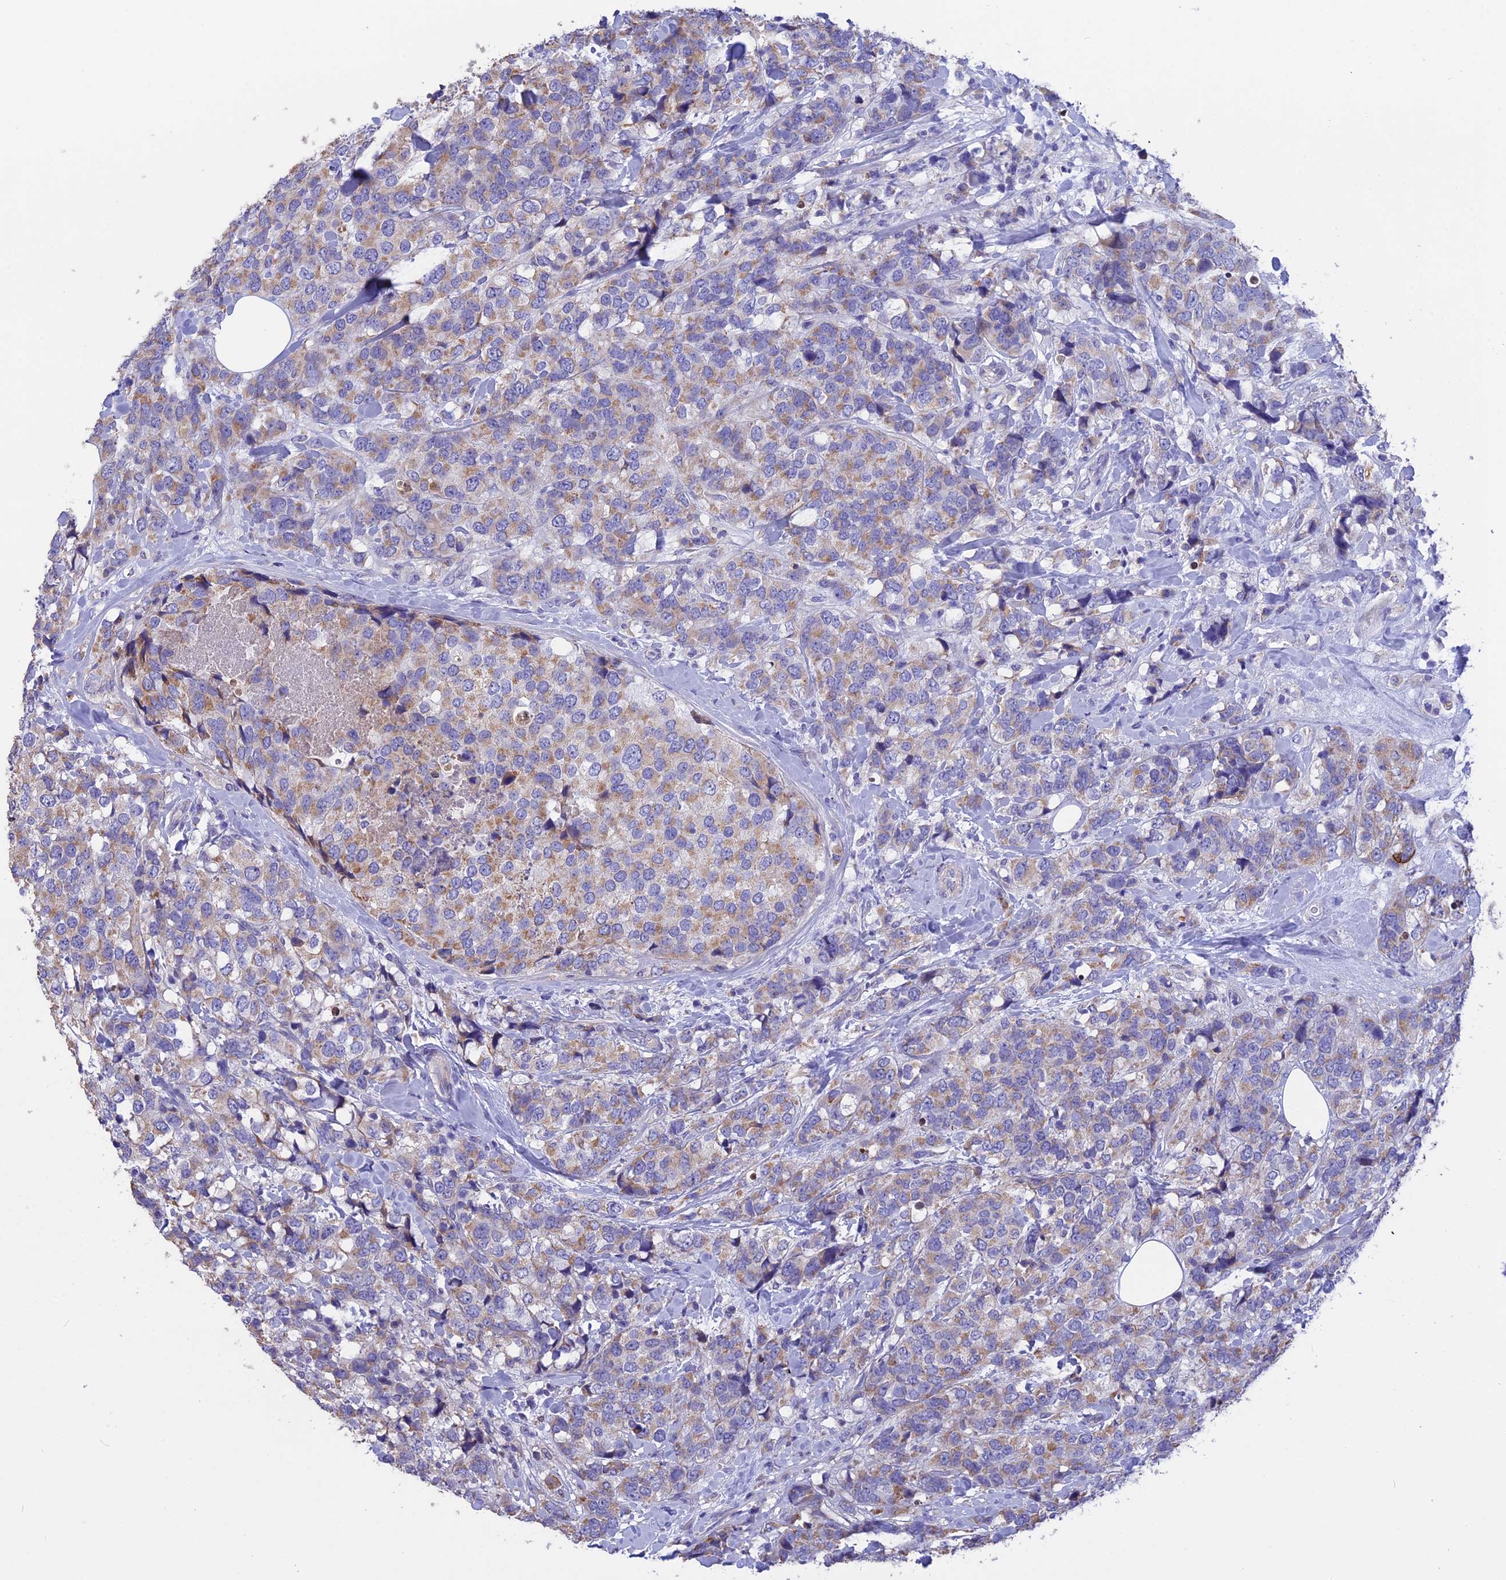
{"staining": {"intensity": "moderate", "quantity": "25%-75%", "location": "cytoplasmic/membranous"}, "tissue": "breast cancer", "cell_type": "Tumor cells", "image_type": "cancer", "snomed": [{"axis": "morphology", "description": "Lobular carcinoma"}, {"axis": "topography", "description": "Breast"}], "caption": "A brown stain highlights moderate cytoplasmic/membranous expression of a protein in breast lobular carcinoma tumor cells. (DAB (3,3'-diaminobenzidine) IHC, brown staining for protein, blue staining for nuclei).", "gene": "CYP2U1", "patient": {"sex": "female", "age": 59}}